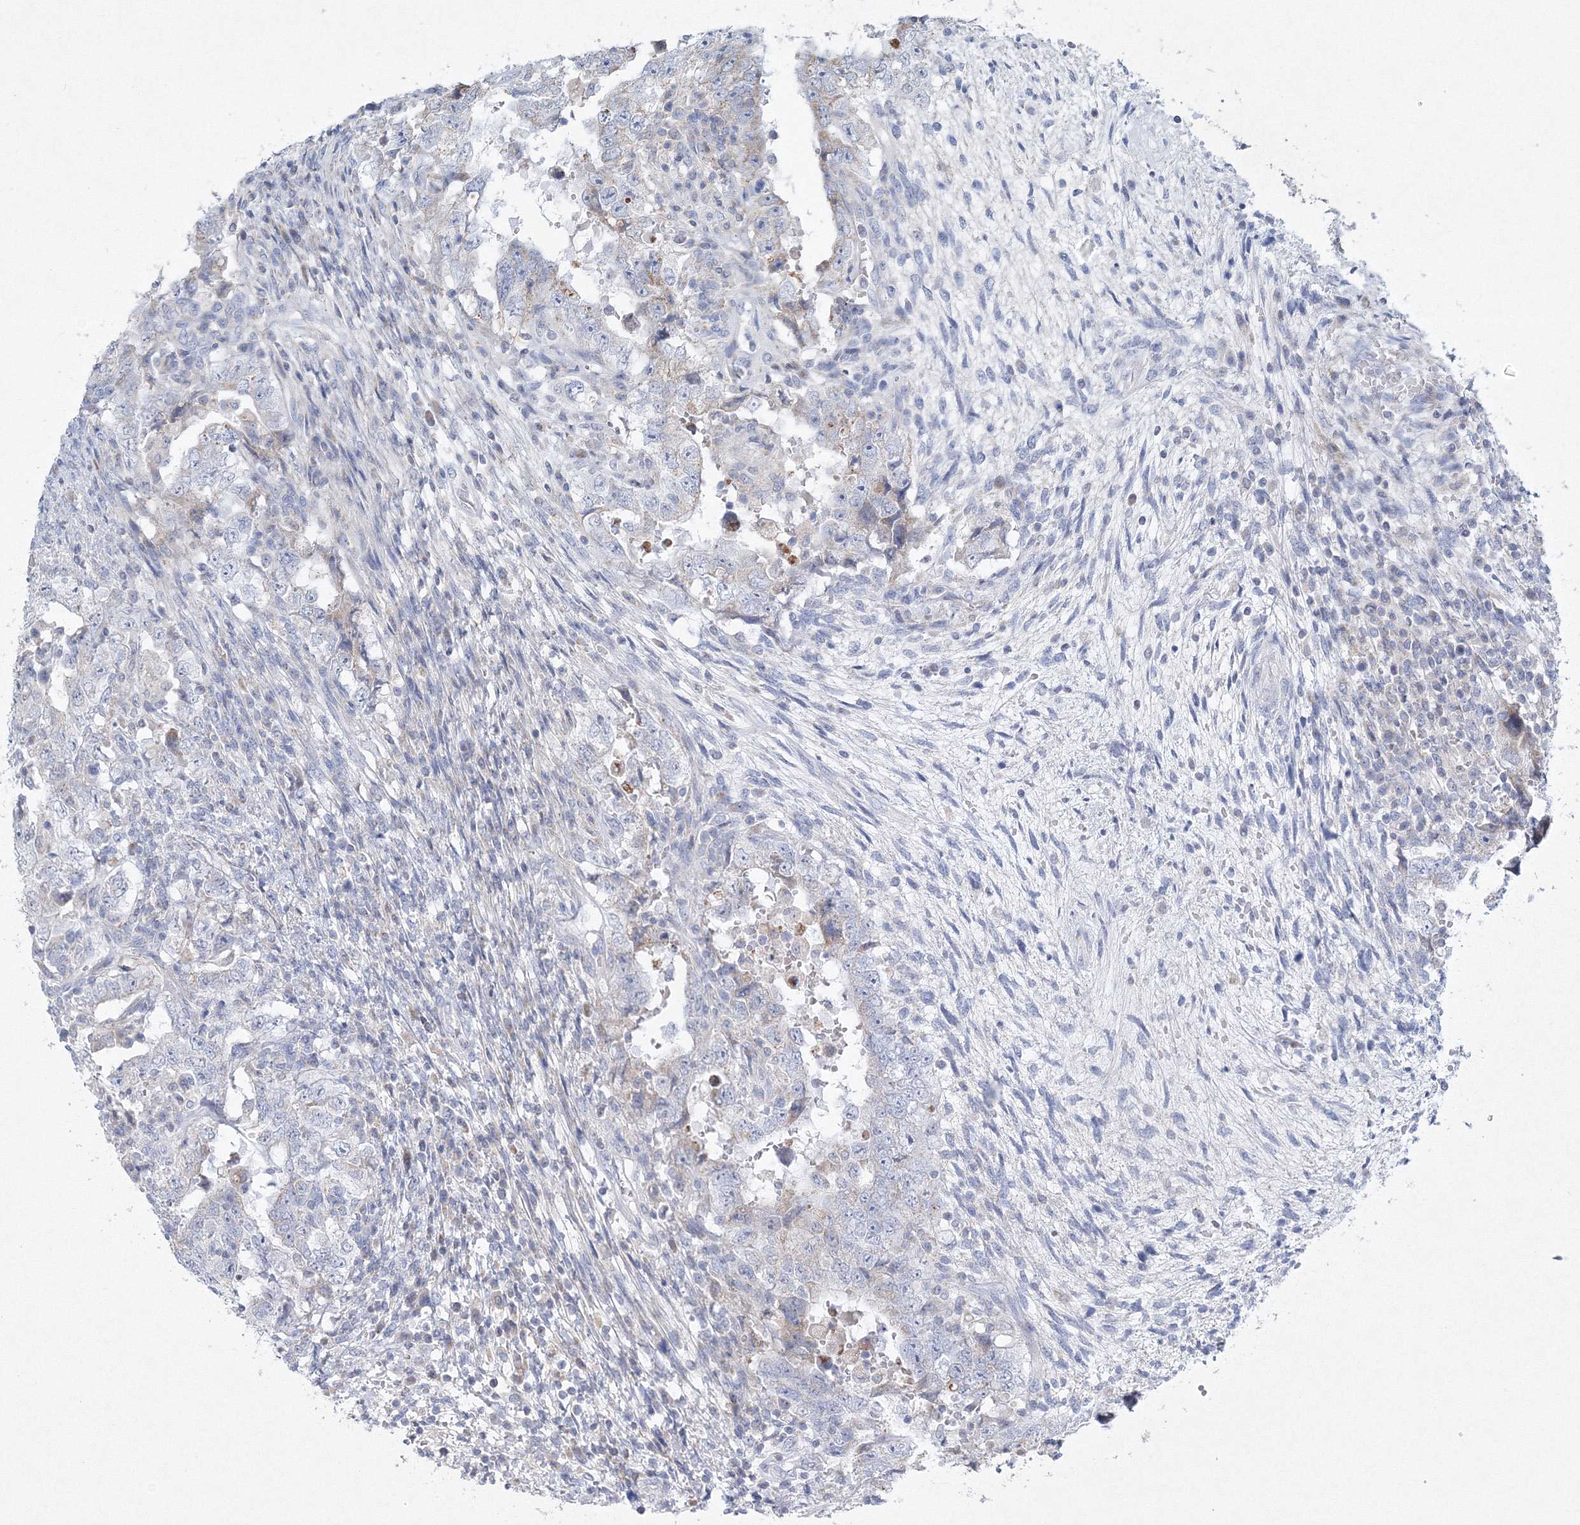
{"staining": {"intensity": "negative", "quantity": "none", "location": "none"}, "tissue": "testis cancer", "cell_type": "Tumor cells", "image_type": "cancer", "snomed": [{"axis": "morphology", "description": "Carcinoma, Embryonal, NOS"}, {"axis": "topography", "description": "Testis"}], "caption": "Human testis cancer (embryonal carcinoma) stained for a protein using immunohistochemistry displays no expression in tumor cells.", "gene": "NIPAL1", "patient": {"sex": "male", "age": 26}}